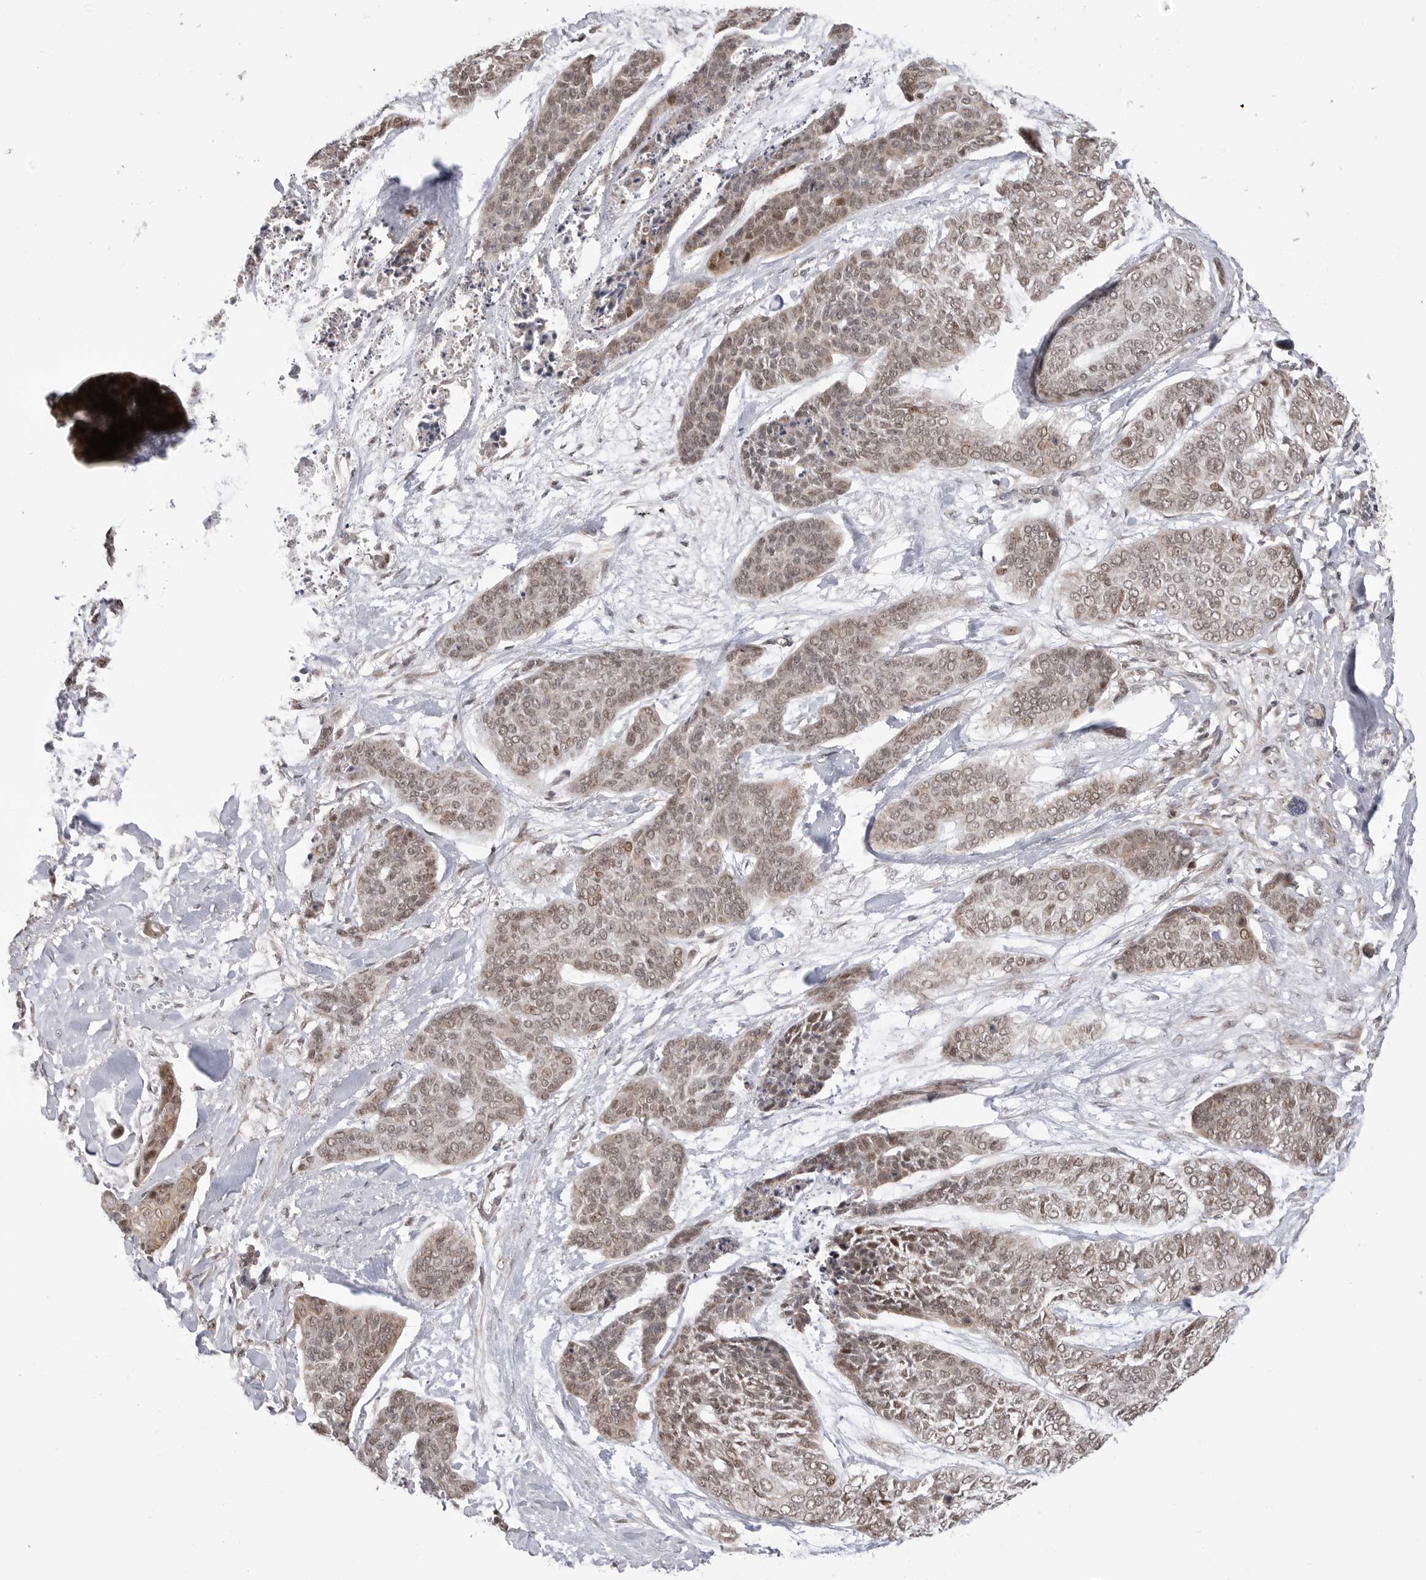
{"staining": {"intensity": "weak", "quantity": ">75%", "location": "cytoplasmic/membranous,nuclear"}, "tissue": "skin cancer", "cell_type": "Tumor cells", "image_type": "cancer", "snomed": [{"axis": "morphology", "description": "Basal cell carcinoma"}, {"axis": "topography", "description": "Skin"}], "caption": "Immunohistochemical staining of human skin cancer exhibits low levels of weak cytoplasmic/membranous and nuclear positivity in about >75% of tumor cells. (IHC, brightfield microscopy, high magnification).", "gene": "GGT6", "patient": {"sex": "female", "age": 64}}